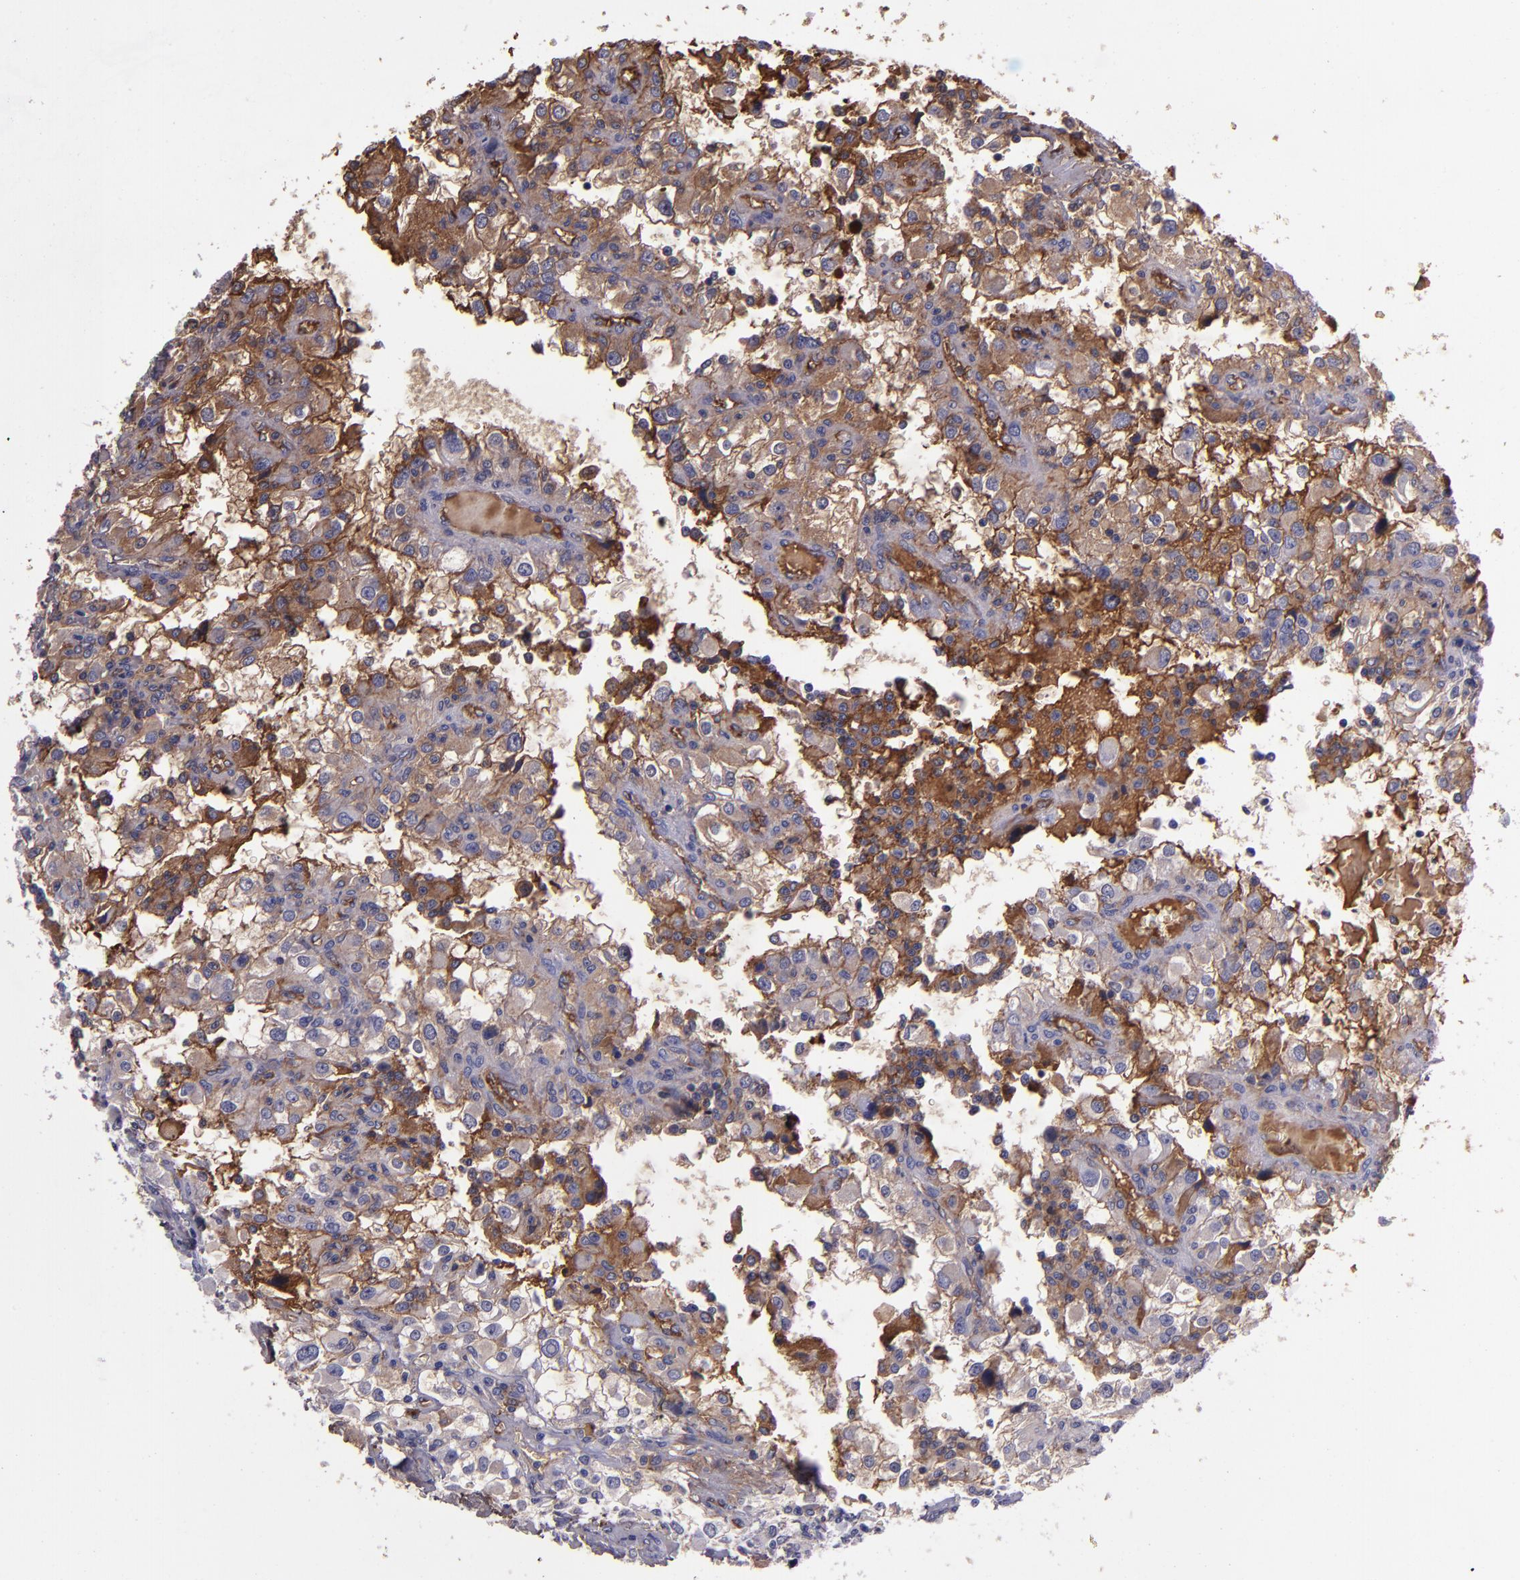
{"staining": {"intensity": "moderate", "quantity": "25%-75%", "location": "cytoplasmic/membranous"}, "tissue": "renal cancer", "cell_type": "Tumor cells", "image_type": "cancer", "snomed": [{"axis": "morphology", "description": "Adenocarcinoma, NOS"}, {"axis": "topography", "description": "Kidney"}], "caption": "Renal cancer (adenocarcinoma) stained for a protein reveals moderate cytoplasmic/membranous positivity in tumor cells. The staining was performed using DAB (3,3'-diaminobenzidine), with brown indicating positive protein expression. Nuclei are stained blue with hematoxylin.", "gene": "A2M", "patient": {"sex": "female", "age": 52}}